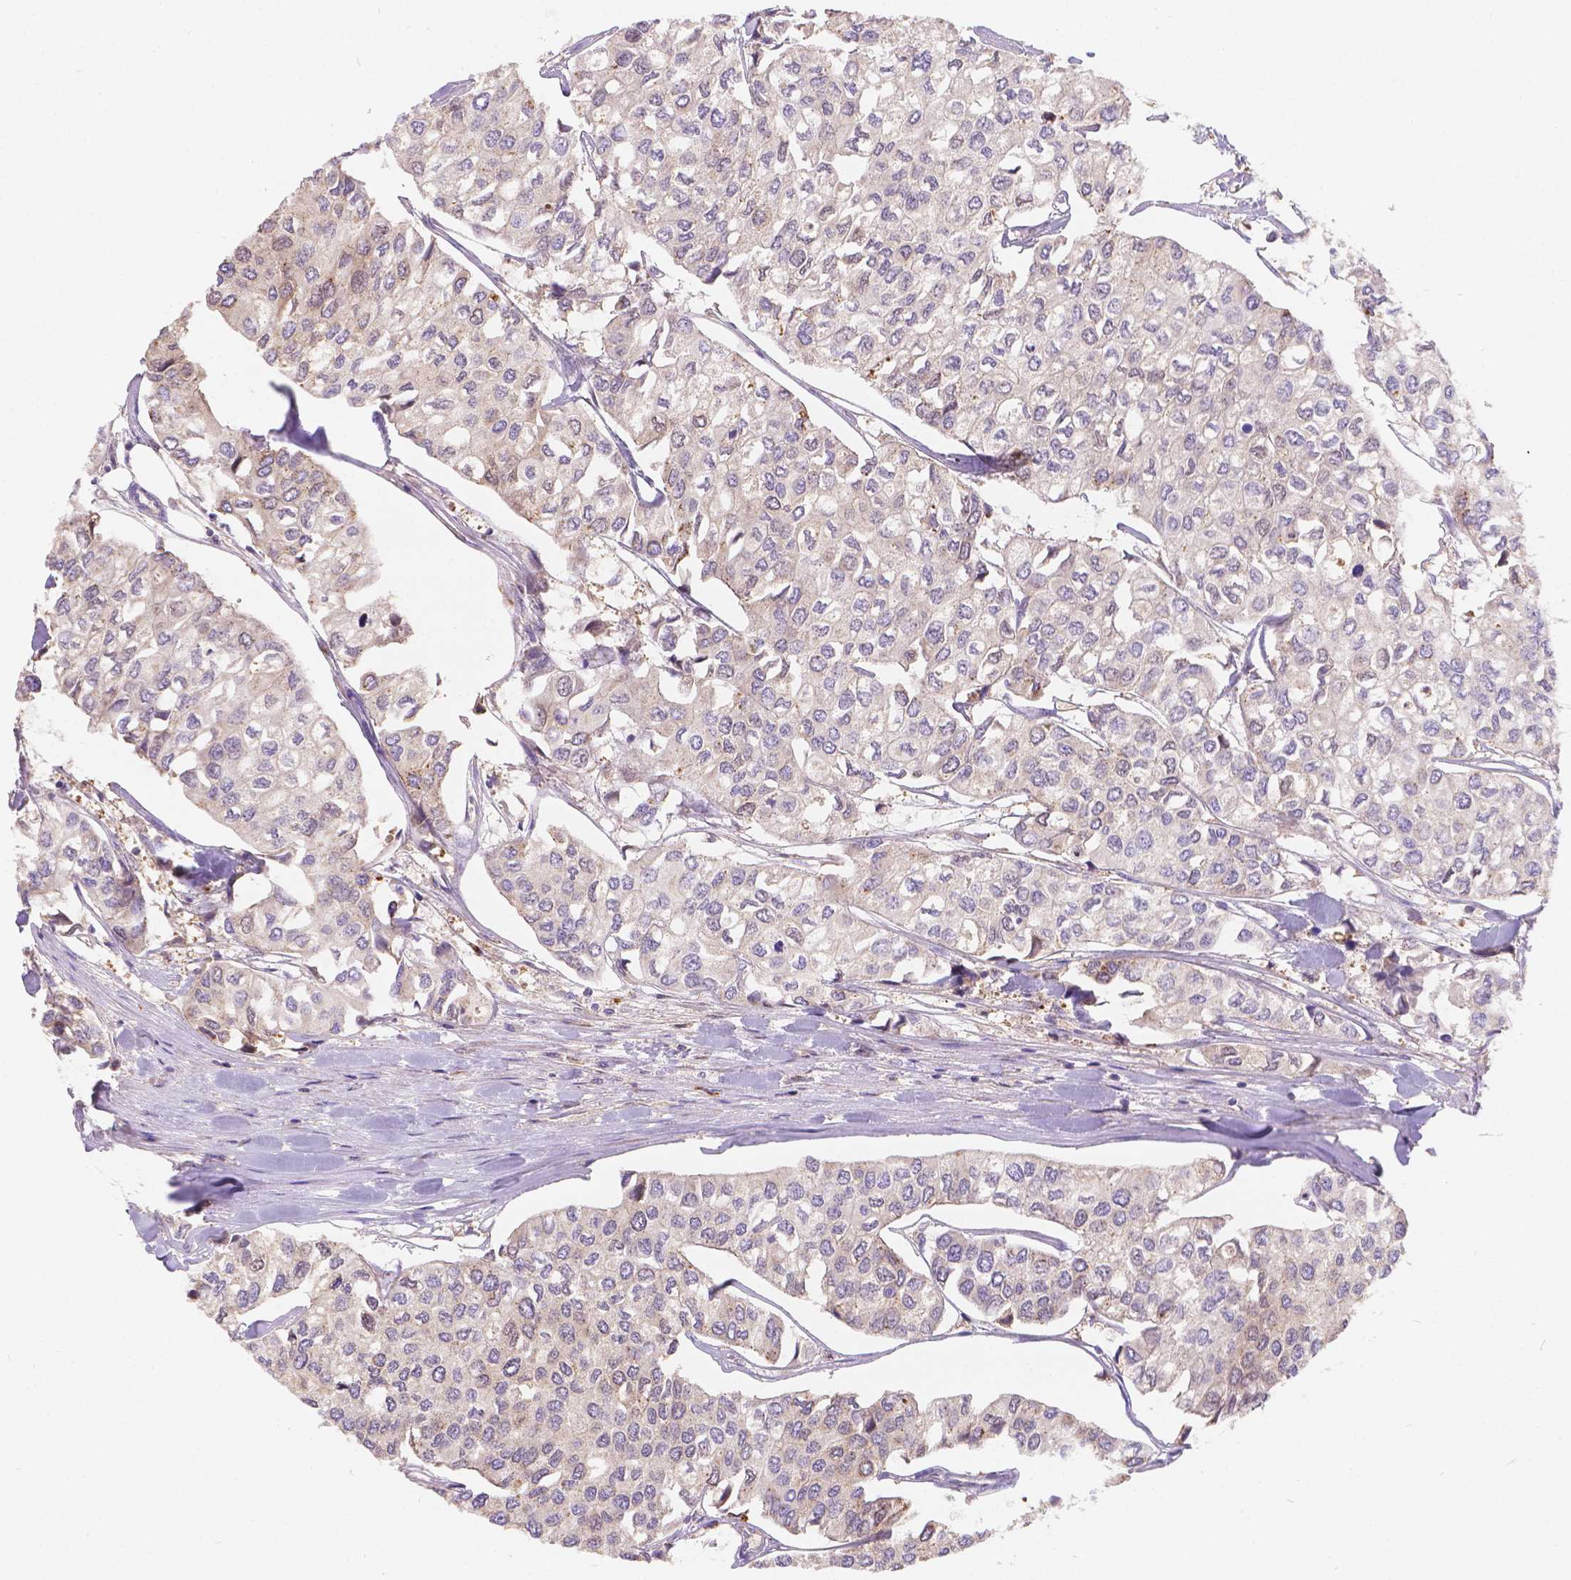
{"staining": {"intensity": "weak", "quantity": "25%-75%", "location": "cytoplasmic/membranous"}, "tissue": "urothelial cancer", "cell_type": "Tumor cells", "image_type": "cancer", "snomed": [{"axis": "morphology", "description": "Urothelial carcinoma, High grade"}, {"axis": "topography", "description": "Urinary bladder"}], "caption": "Protein expression analysis of urothelial cancer displays weak cytoplasmic/membranous staining in about 25%-75% of tumor cells.", "gene": "CDK10", "patient": {"sex": "male", "age": 73}}